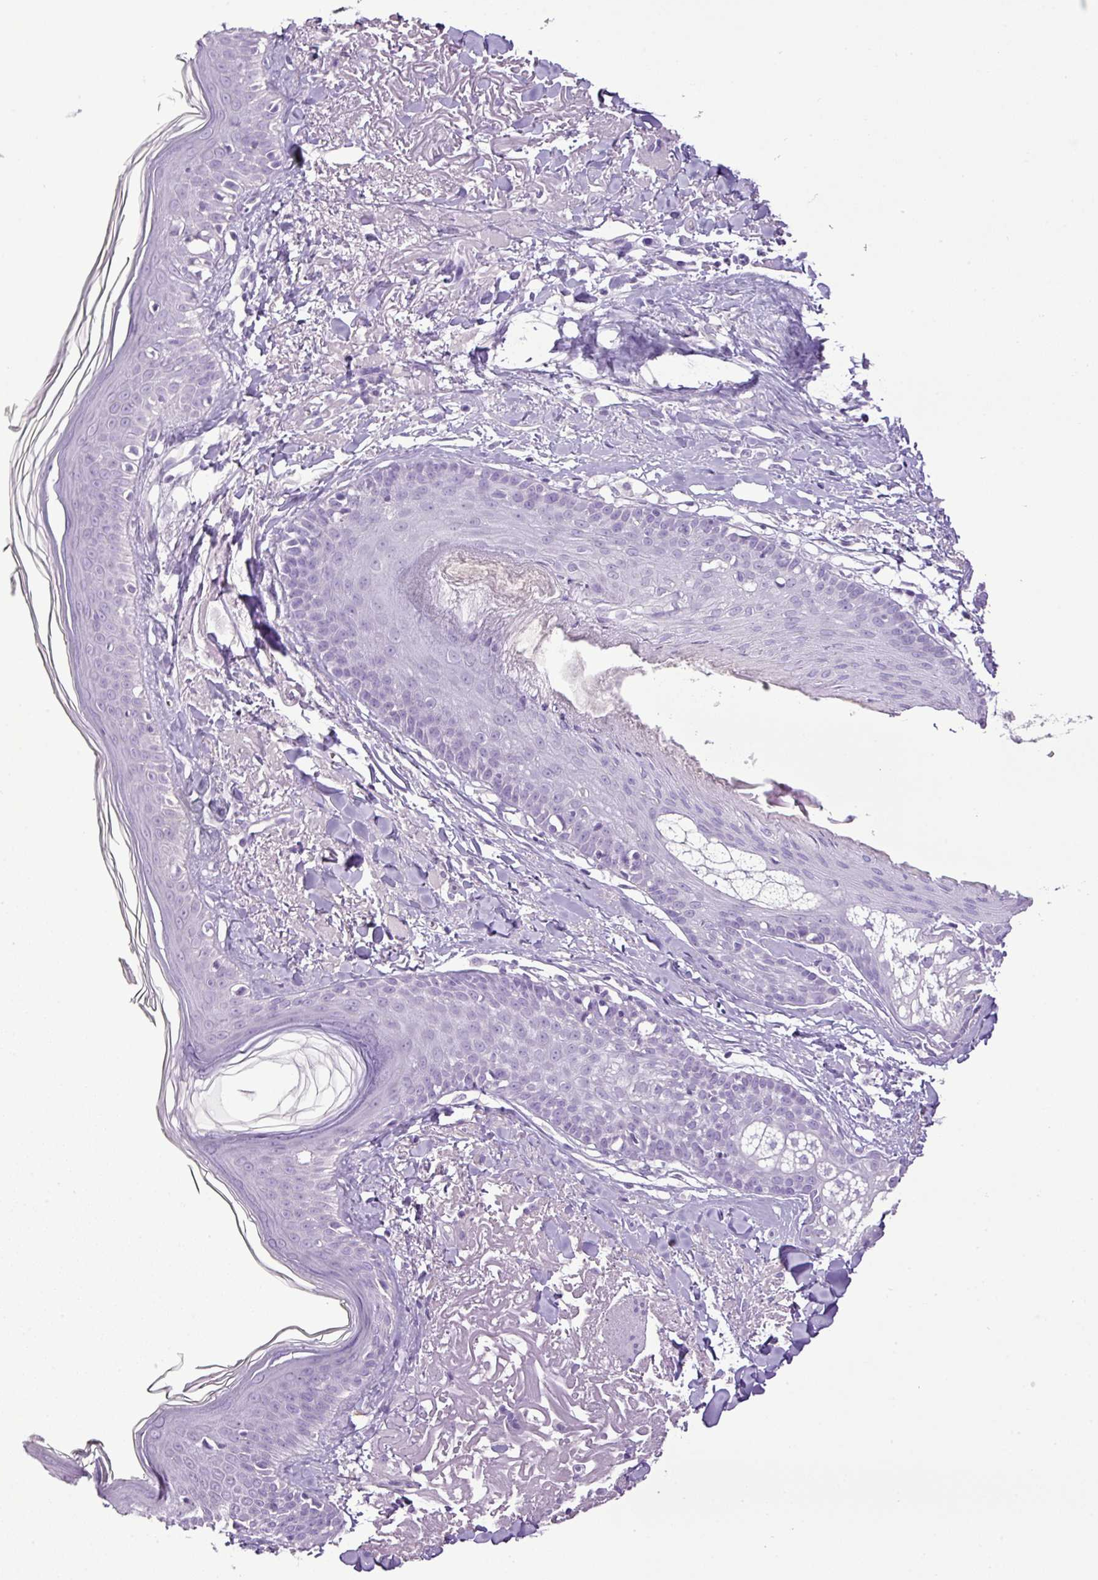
{"staining": {"intensity": "negative", "quantity": "none", "location": "none"}, "tissue": "skin", "cell_type": "Fibroblasts", "image_type": "normal", "snomed": [{"axis": "morphology", "description": "Normal tissue, NOS"}, {"axis": "morphology", "description": "Malignant melanoma, NOS"}, {"axis": "topography", "description": "Skin"}], "caption": "Immunohistochemistry (IHC) micrograph of benign human skin stained for a protein (brown), which exhibits no expression in fibroblasts. The staining was performed using DAB to visualize the protein expression in brown, while the nuclei were stained in blue with hematoxylin (Magnification: 20x).", "gene": "HTR3E", "patient": {"sex": "male", "age": 80}}